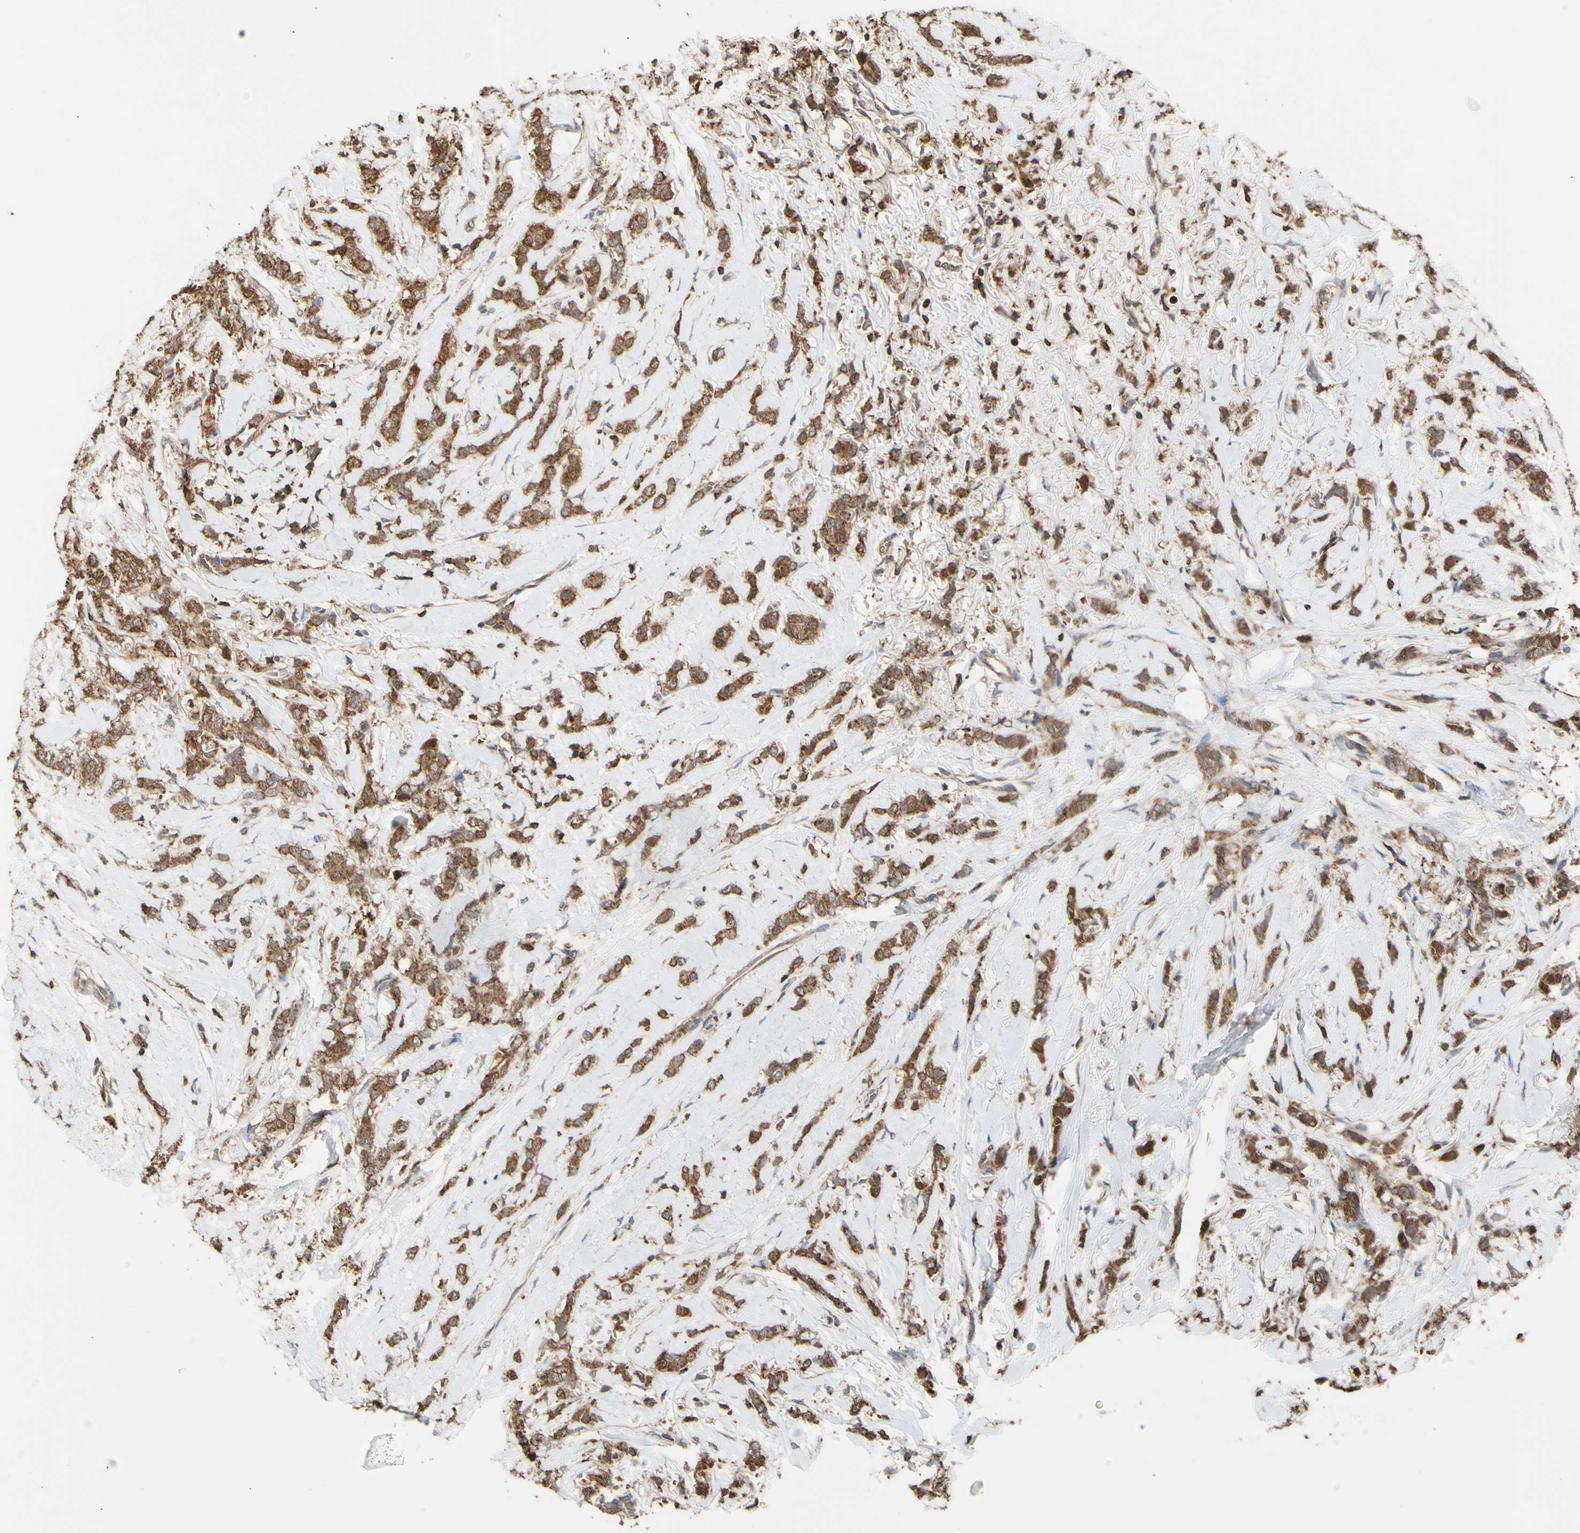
{"staining": {"intensity": "moderate", "quantity": ">75%", "location": "cytoplasmic/membranous"}, "tissue": "breast cancer", "cell_type": "Tumor cells", "image_type": "cancer", "snomed": [{"axis": "morphology", "description": "Lobular carcinoma"}, {"axis": "topography", "description": "Skin"}, {"axis": "topography", "description": "Breast"}], "caption": "Immunohistochemical staining of lobular carcinoma (breast) shows medium levels of moderate cytoplasmic/membranous expression in approximately >75% of tumor cells.", "gene": "ALDH9A1", "patient": {"sex": "female", "age": 46}}